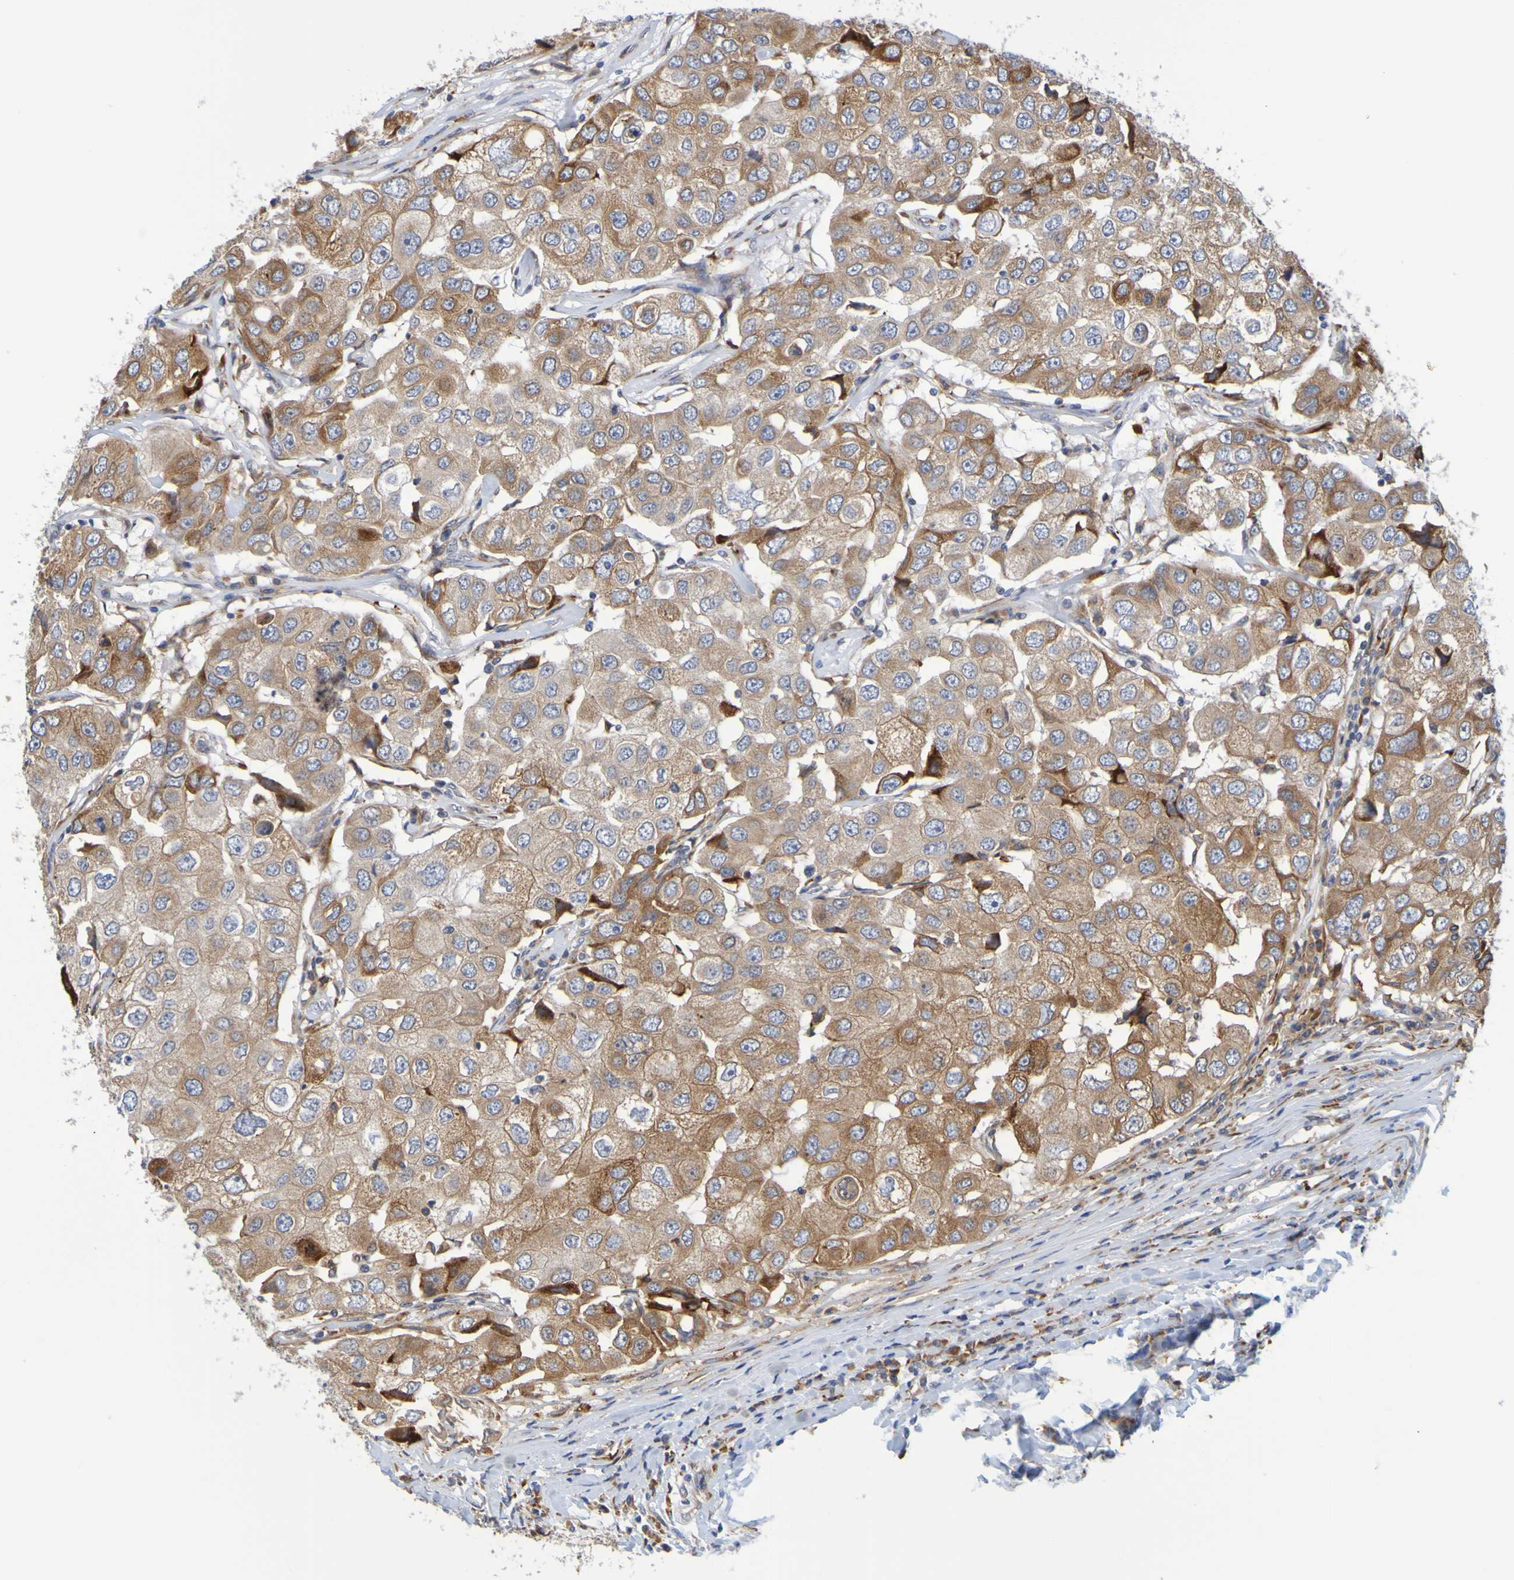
{"staining": {"intensity": "moderate", "quantity": ">75%", "location": "cytoplasmic/membranous"}, "tissue": "breast cancer", "cell_type": "Tumor cells", "image_type": "cancer", "snomed": [{"axis": "morphology", "description": "Duct carcinoma"}, {"axis": "topography", "description": "Breast"}], "caption": "Tumor cells exhibit medium levels of moderate cytoplasmic/membranous staining in approximately >75% of cells in human breast infiltrating ductal carcinoma. (Brightfield microscopy of DAB IHC at high magnification).", "gene": "SIL1", "patient": {"sex": "female", "age": 27}}